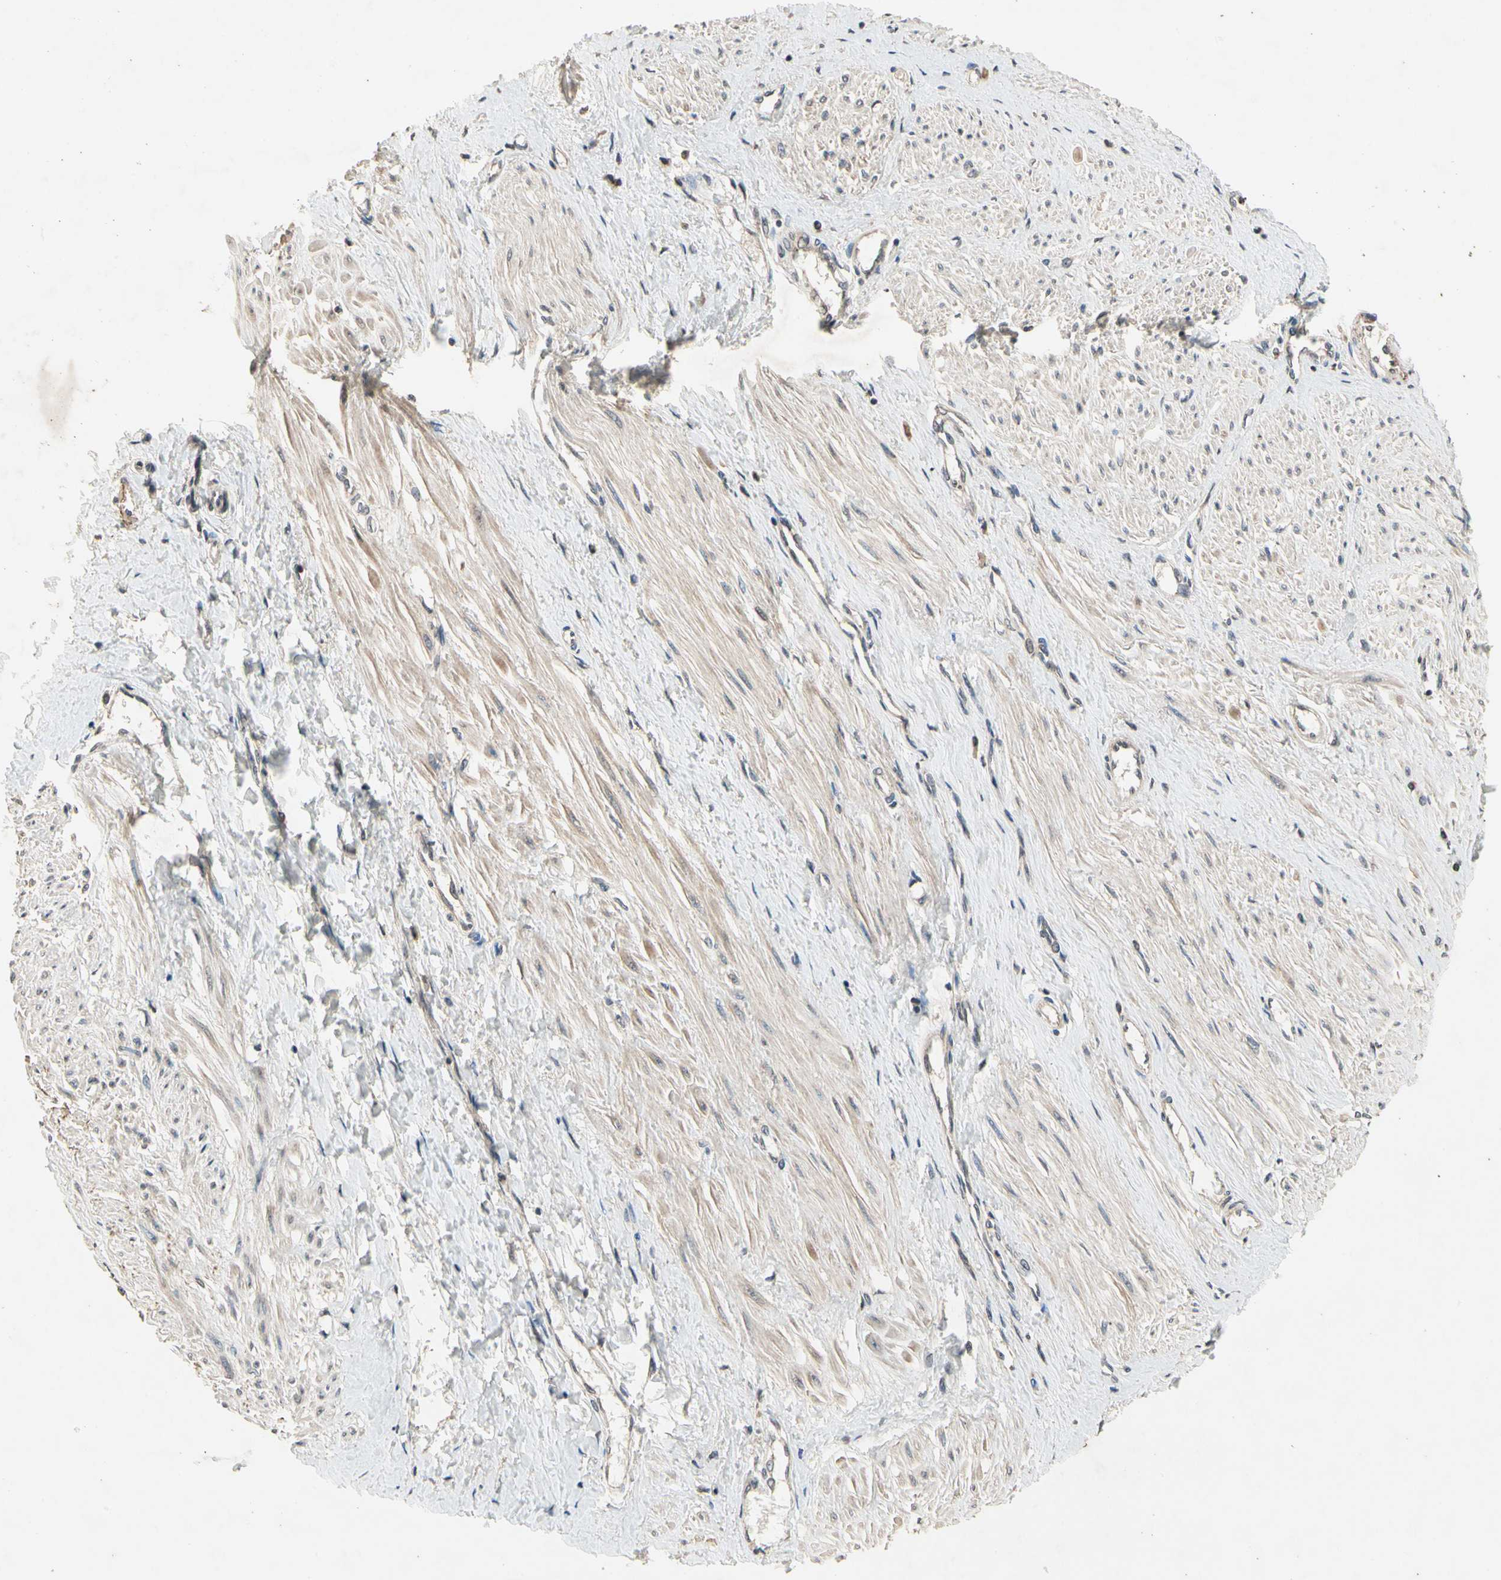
{"staining": {"intensity": "moderate", "quantity": "25%-75%", "location": "cytoplasmic/membranous"}, "tissue": "smooth muscle", "cell_type": "Smooth muscle cells", "image_type": "normal", "snomed": [{"axis": "morphology", "description": "Normal tissue, NOS"}, {"axis": "topography", "description": "Smooth muscle"}, {"axis": "topography", "description": "Uterus"}], "caption": "Brown immunohistochemical staining in unremarkable smooth muscle demonstrates moderate cytoplasmic/membranous expression in about 25%-75% of smooth muscle cells. The staining was performed using DAB, with brown indicating positive protein expression. Nuclei are stained blue with hematoxylin.", "gene": "DPY19L3", "patient": {"sex": "female", "age": 39}}